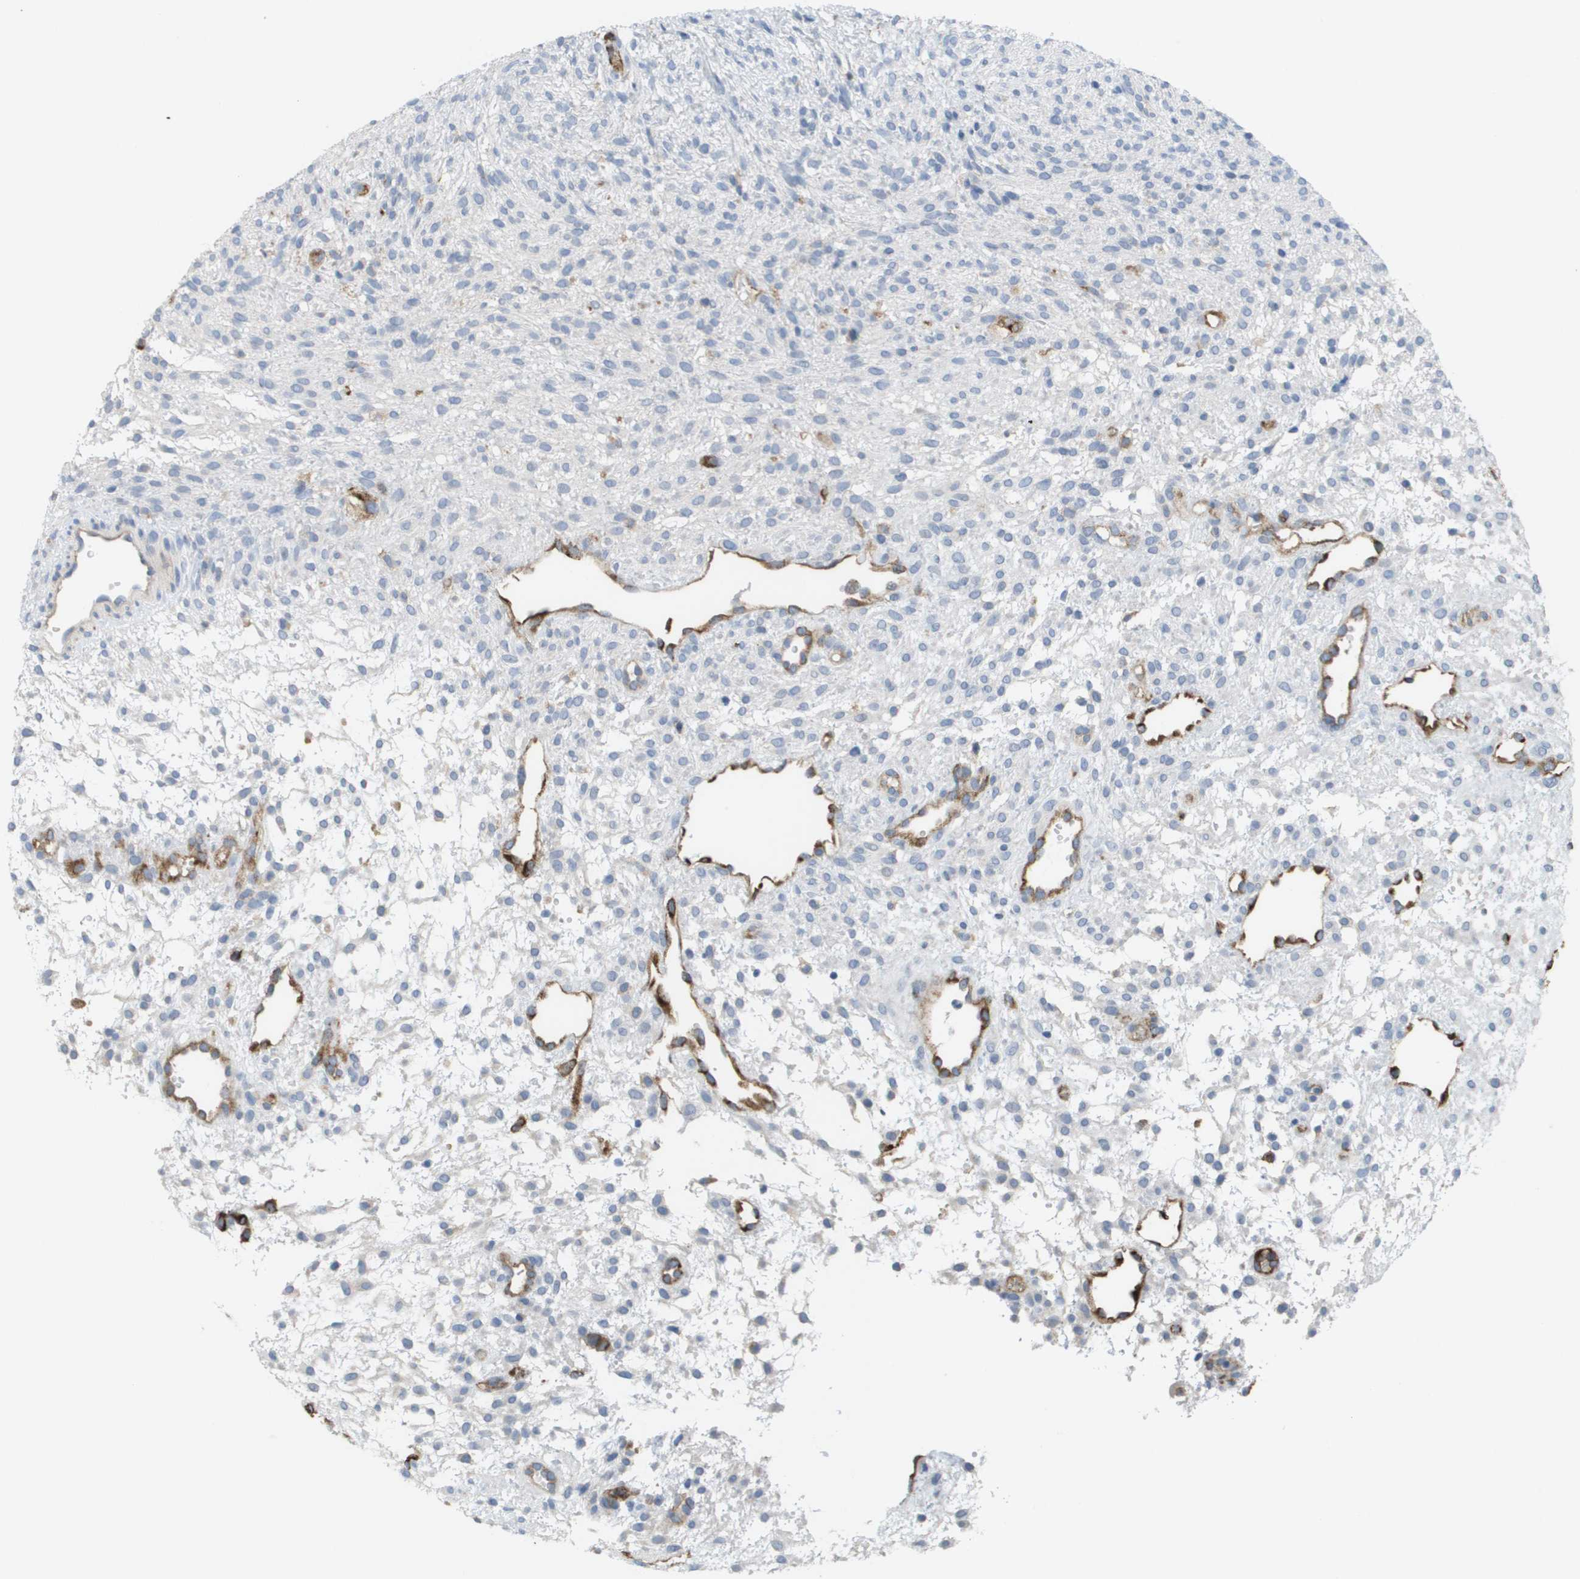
{"staining": {"intensity": "negative", "quantity": "none", "location": "none"}, "tissue": "ovary", "cell_type": "Ovarian stroma cells", "image_type": "normal", "snomed": [{"axis": "morphology", "description": "Normal tissue, NOS"}, {"axis": "morphology", "description": "Cyst, NOS"}, {"axis": "topography", "description": "Ovary"}], "caption": "This is an immunohistochemistry (IHC) micrograph of unremarkable ovary. There is no staining in ovarian stroma cells.", "gene": "ANGPT2", "patient": {"sex": "female", "age": 18}}